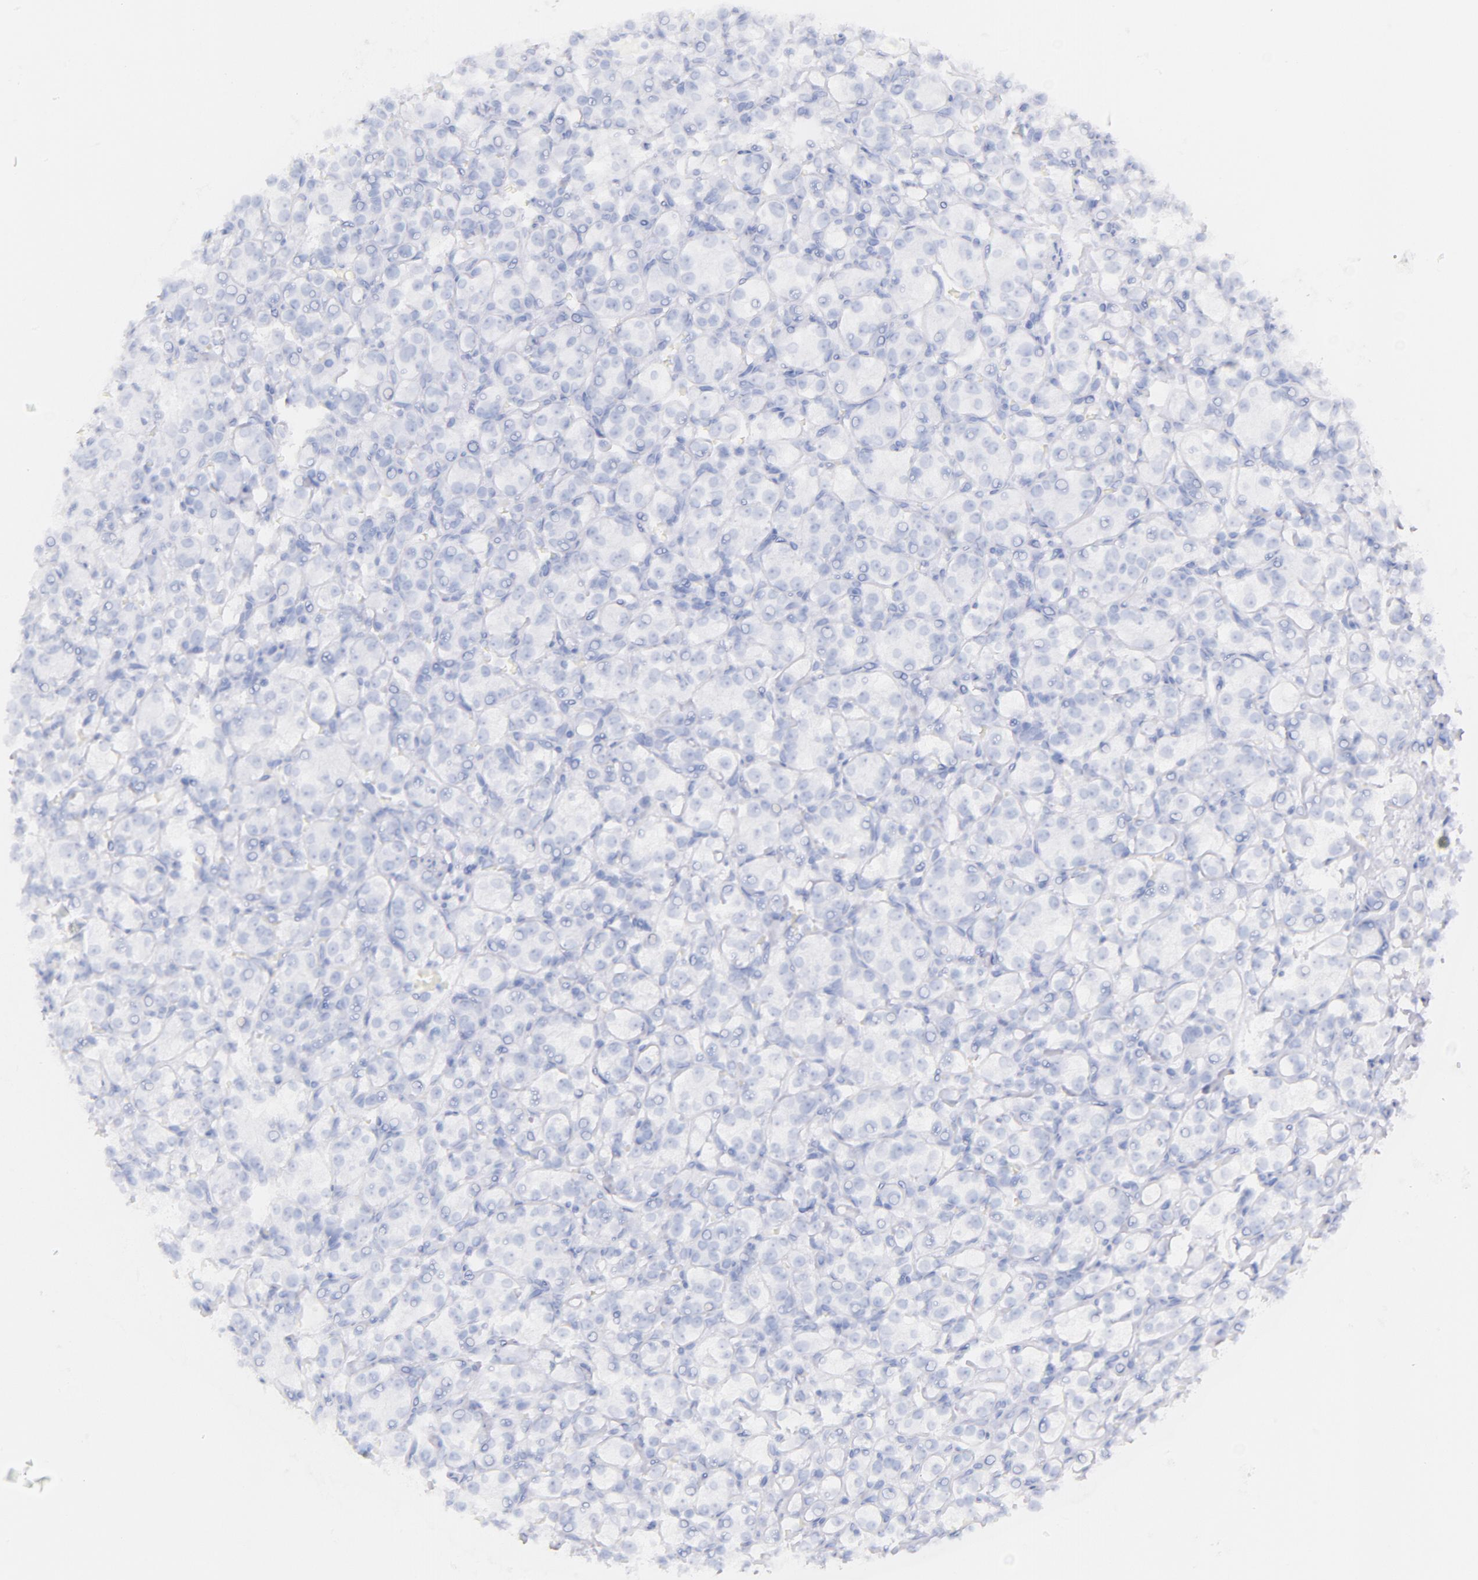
{"staining": {"intensity": "negative", "quantity": "none", "location": "none"}, "tissue": "renal cancer", "cell_type": "Tumor cells", "image_type": "cancer", "snomed": [{"axis": "morphology", "description": "Adenocarcinoma, NOS"}, {"axis": "topography", "description": "Kidney"}], "caption": "Immunohistochemistry of renal cancer reveals no positivity in tumor cells.", "gene": "CD44", "patient": {"sex": "male", "age": 77}}